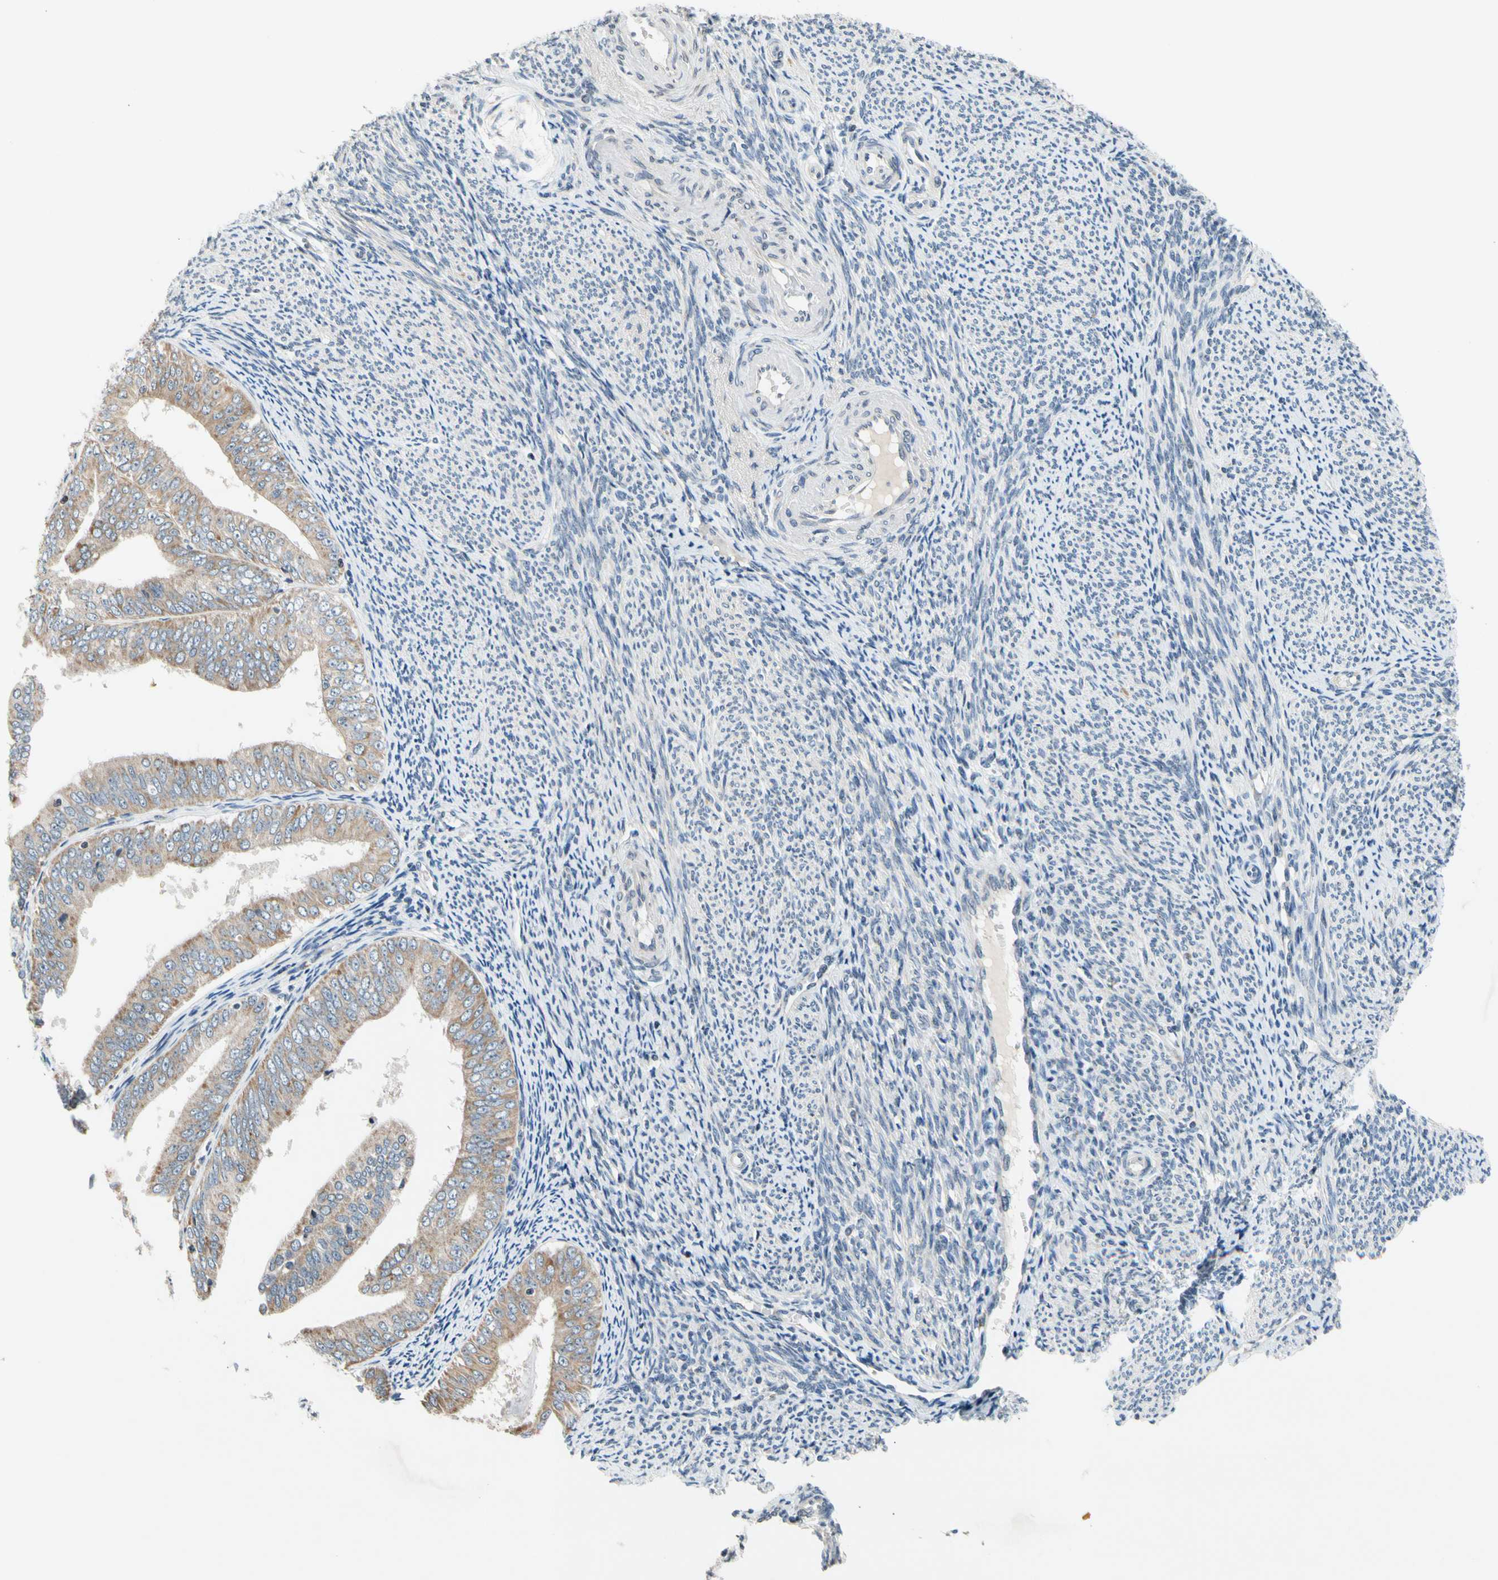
{"staining": {"intensity": "weak", "quantity": ">75%", "location": "cytoplasmic/membranous"}, "tissue": "endometrial cancer", "cell_type": "Tumor cells", "image_type": "cancer", "snomed": [{"axis": "morphology", "description": "Adenocarcinoma, NOS"}, {"axis": "topography", "description": "Endometrium"}], "caption": "A histopathology image of endometrial adenocarcinoma stained for a protein shows weak cytoplasmic/membranous brown staining in tumor cells.", "gene": "SOX30", "patient": {"sex": "female", "age": 63}}